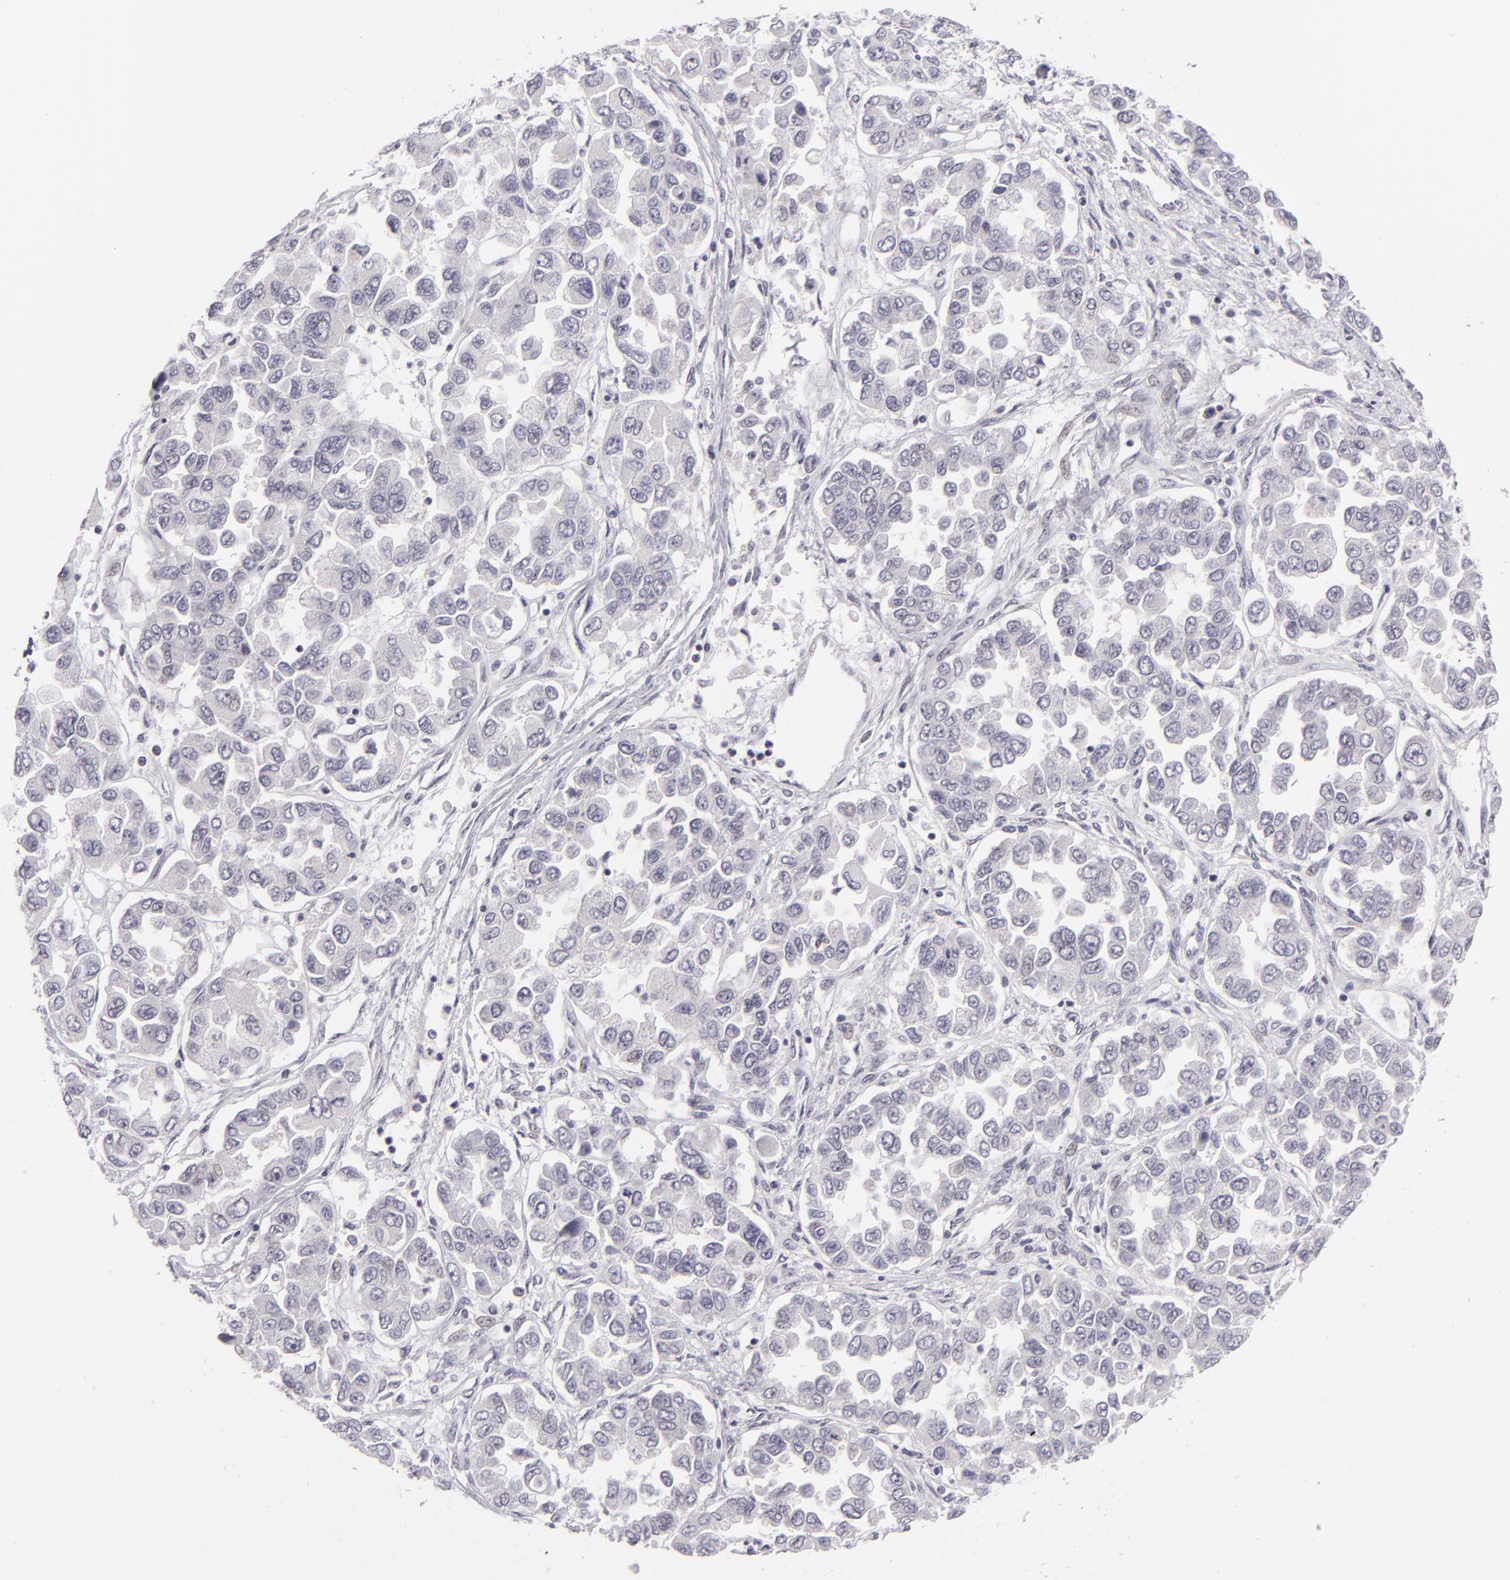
{"staining": {"intensity": "weak", "quantity": "<25%", "location": "nuclear"}, "tissue": "ovarian cancer", "cell_type": "Tumor cells", "image_type": "cancer", "snomed": [{"axis": "morphology", "description": "Cystadenocarcinoma, serous, NOS"}, {"axis": "topography", "description": "Ovary"}], "caption": "Immunohistochemistry image of serous cystadenocarcinoma (ovarian) stained for a protein (brown), which reveals no staining in tumor cells.", "gene": "ZNF205", "patient": {"sex": "female", "age": 84}}